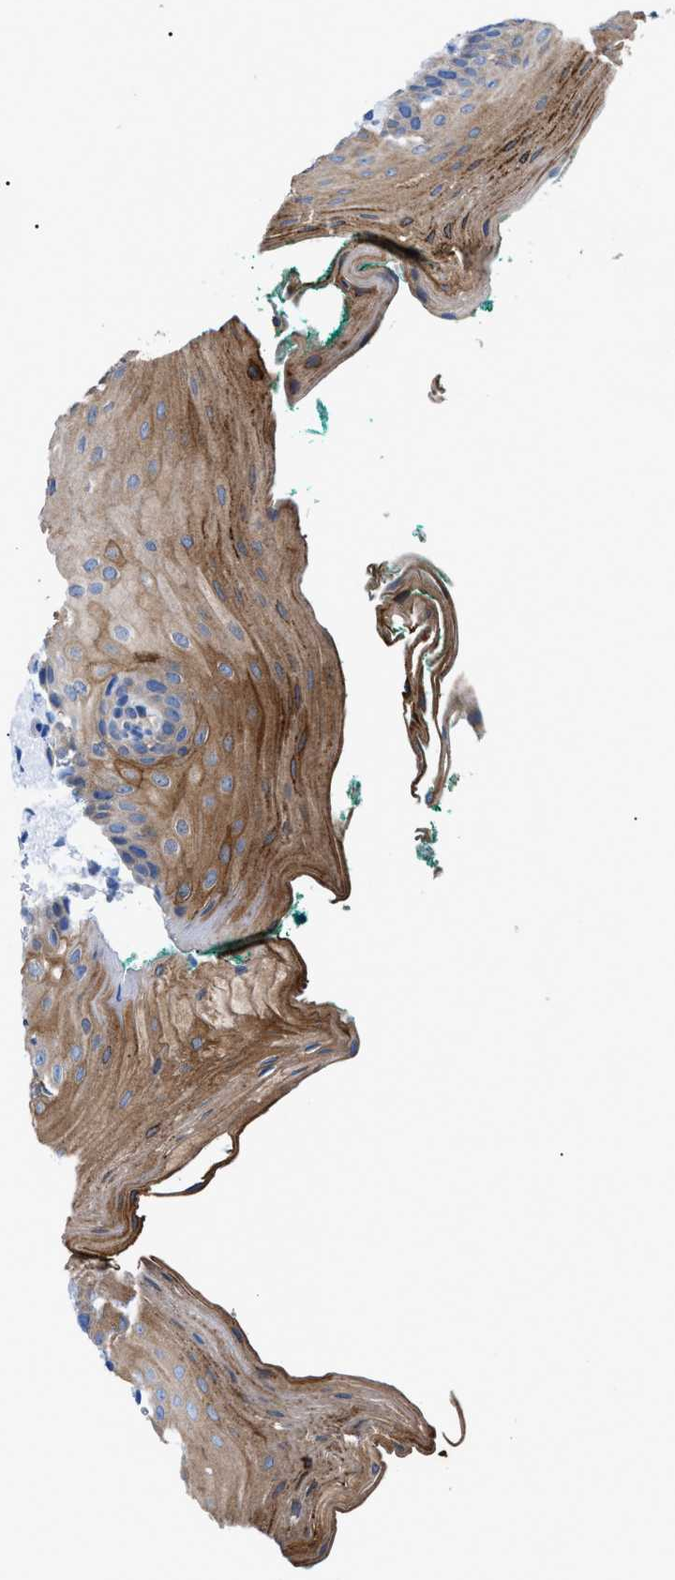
{"staining": {"intensity": "moderate", "quantity": ">75%", "location": "cytoplasmic/membranous"}, "tissue": "oral mucosa", "cell_type": "Squamous epithelial cells", "image_type": "normal", "snomed": [{"axis": "morphology", "description": "Normal tissue, NOS"}, {"axis": "topography", "description": "Oral tissue"}], "caption": "Protein expression analysis of benign human oral mucosa reveals moderate cytoplasmic/membranous expression in approximately >75% of squamous epithelial cells. (IHC, brightfield microscopy, high magnification).", "gene": "HSPB8", "patient": {"sex": "male", "age": 58}}